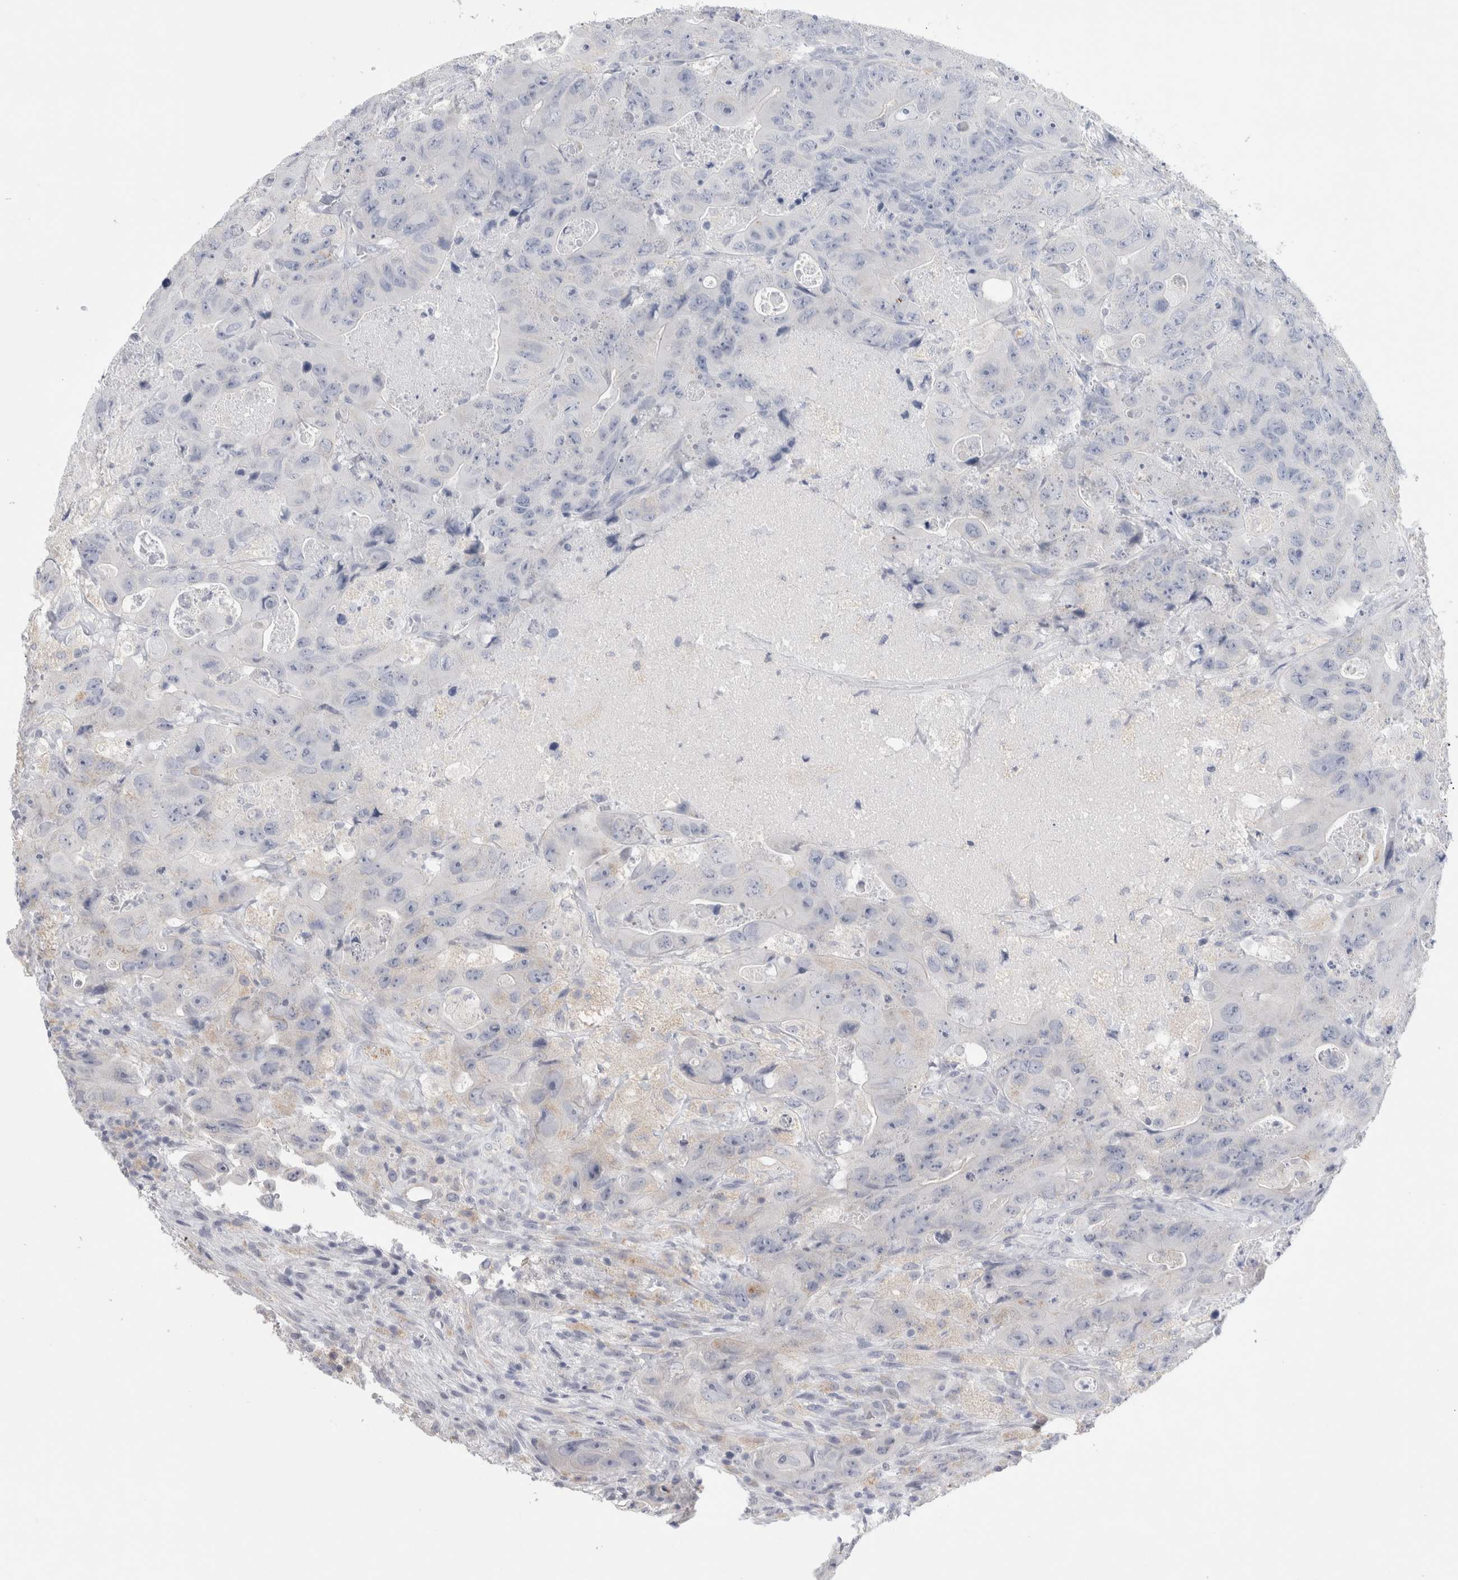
{"staining": {"intensity": "negative", "quantity": "none", "location": "none"}, "tissue": "colorectal cancer", "cell_type": "Tumor cells", "image_type": "cancer", "snomed": [{"axis": "morphology", "description": "Adenocarcinoma, NOS"}, {"axis": "topography", "description": "Colon"}], "caption": "Immunohistochemical staining of adenocarcinoma (colorectal) displays no significant staining in tumor cells.", "gene": "GAA", "patient": {"sex": "female", "age": 46}}